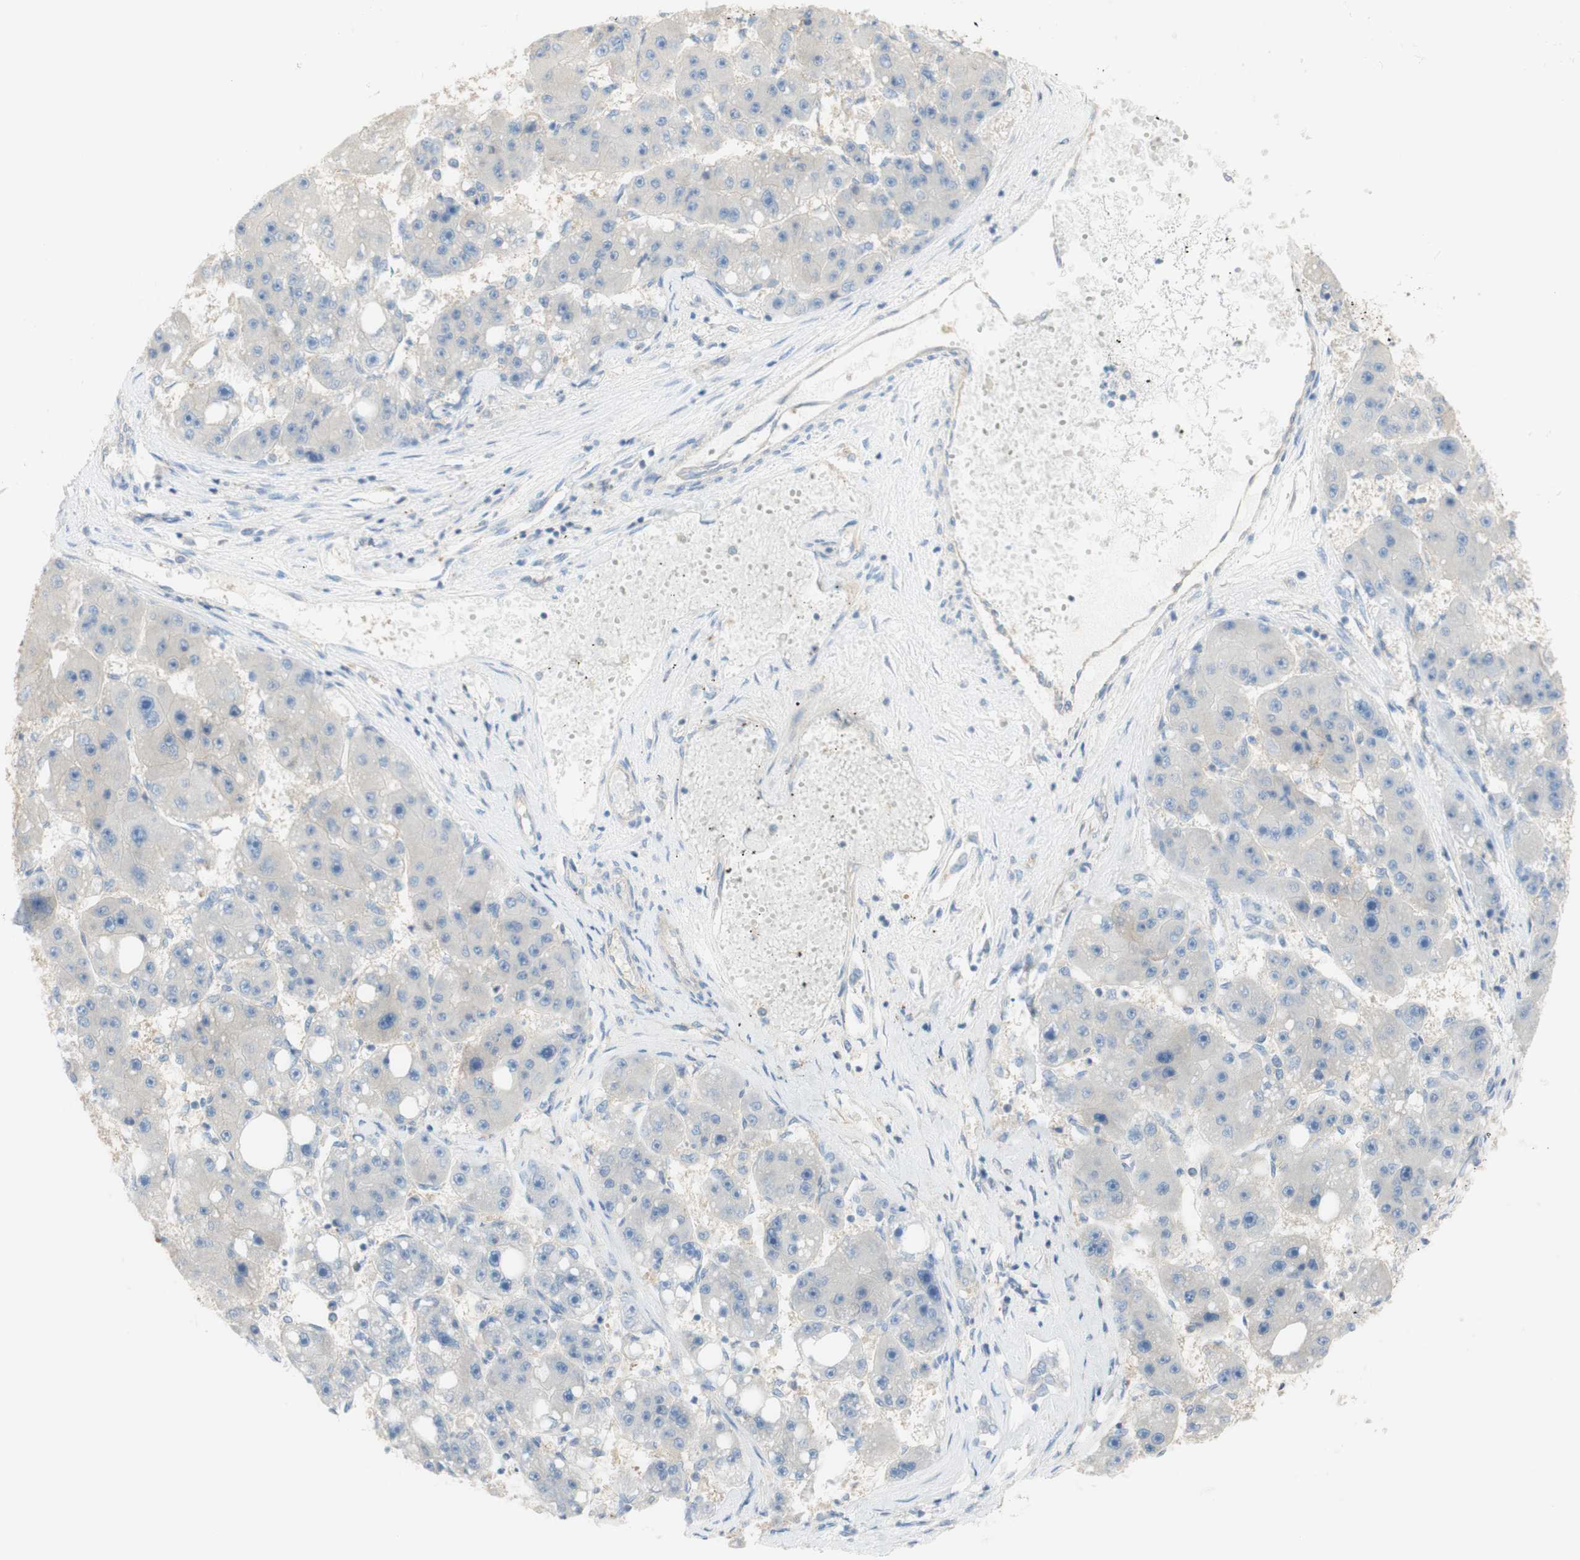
{"staining": {"intensity": "weak", "quantity": ">75%", "location": "cytoplasmic/membranous"}, "tissue": "liver cancer", "cell_type": "Tumor cells", "image_type": "cancer", "snomed": [{"axis": "morphology", "description": "Carcinoma, Hepatocellular, NOS"}, {"axis": "topography", "description": "Liver"}], "caption": "Tumor cells display low levels of weak cytoplasmic/membranous staining in approximately >75% of cells in hepatocellular carcinoma (liver).", "gene": "ATP2B1", "patient": {"sex": "female", "age": 61}}